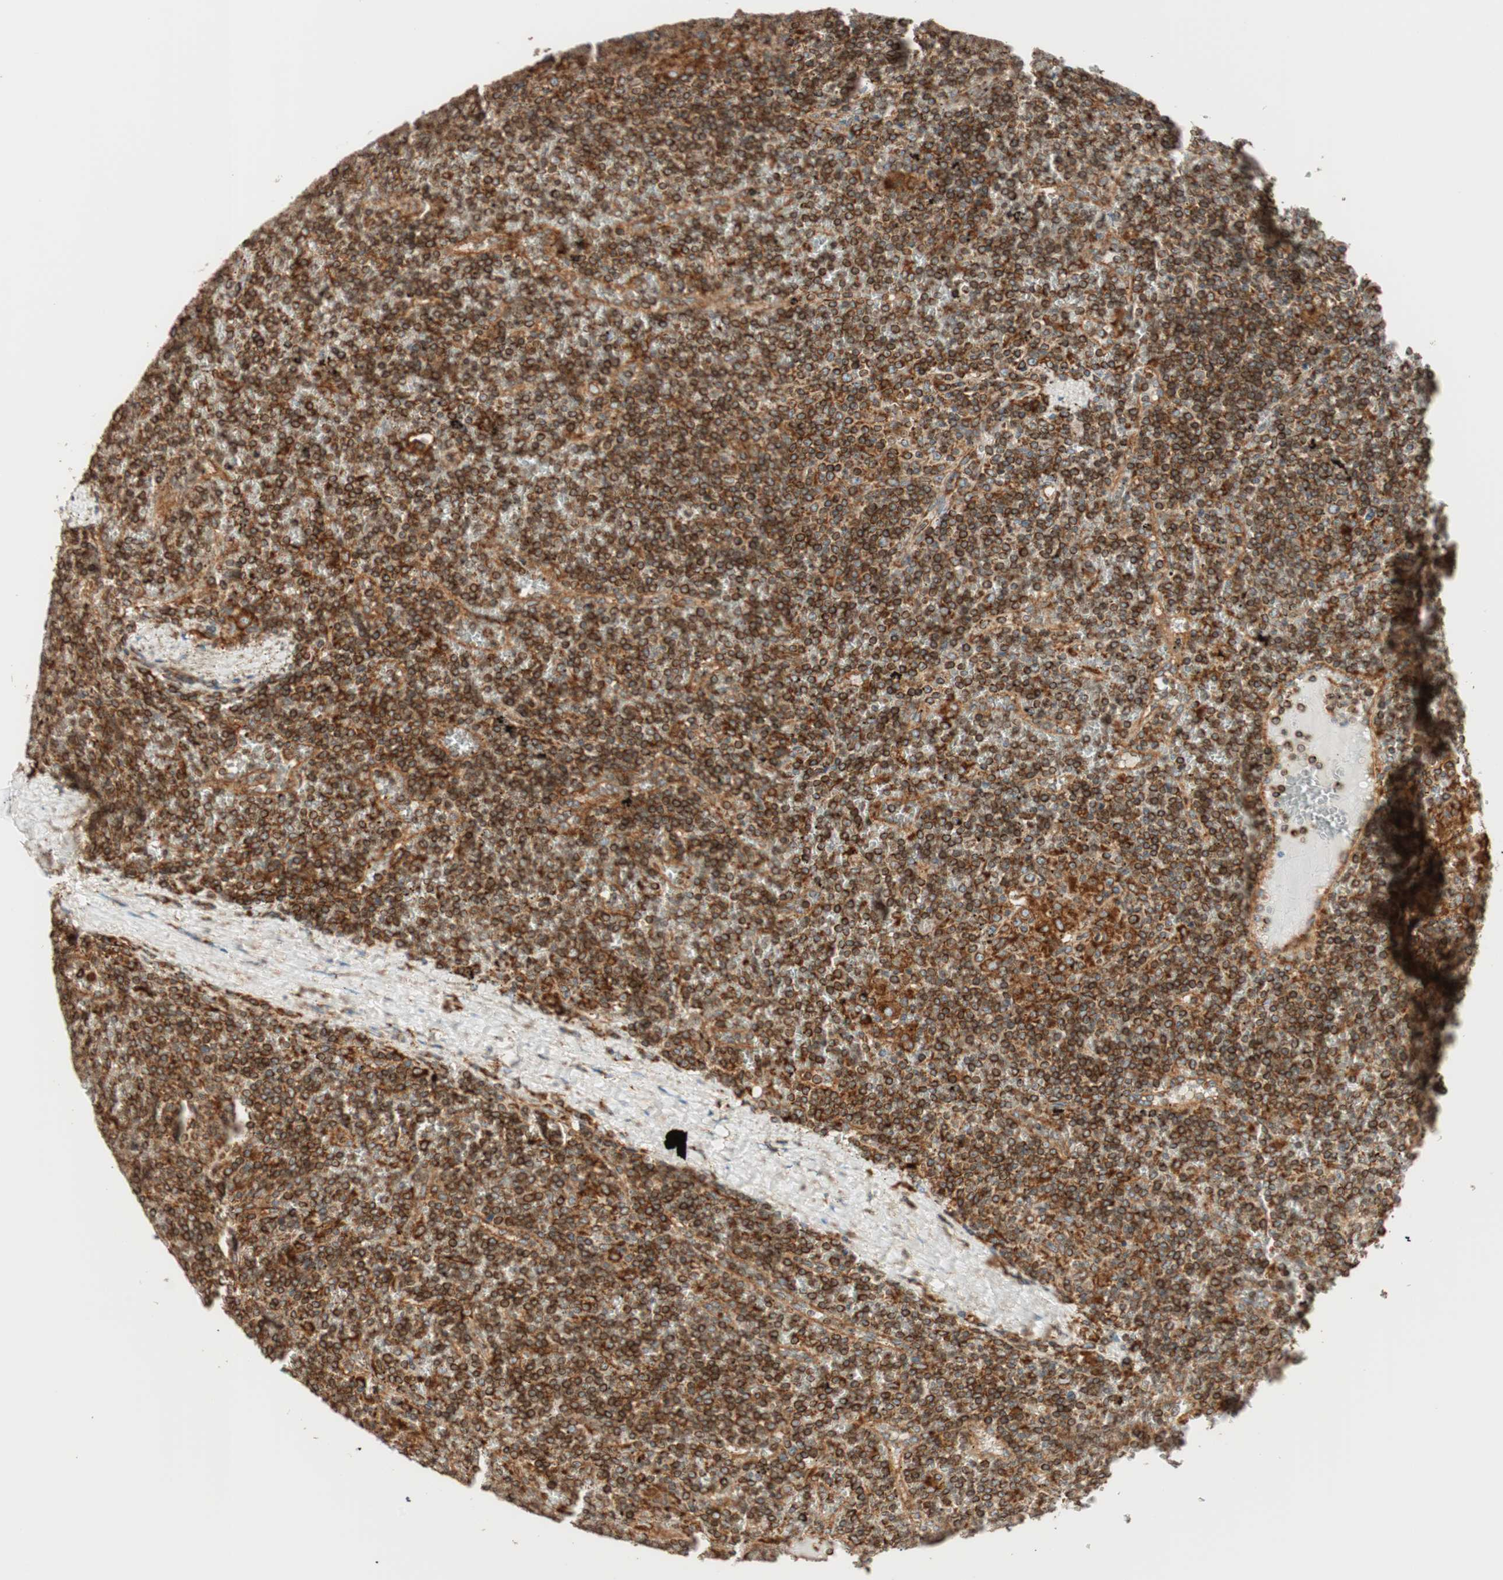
{"staining": {"intensity": "strong", "quantity": ">75%", "location": "cytoplasmic/membranous"}, "tissue": "lymphoma", "cell_type": "Tumor cells", "image_type": "cancer", "snomed": [{"axis": "morphology", "description": "Malignant lymphoma, non-Hodgkin's type, Low grade"}, {"axis": "topography", "description": "Spleen"}], "caption": "Malignant lymphoma, non-Hodgkin's type (low-grade) stained with IHC reveals strong cytoplasmic/membranous expression in about >75% of tumor cells. (IHC, brightfield microscopy, high magnification).", "gene": "PRKCSH", "patient": {"sex": "female", "age": 19}}